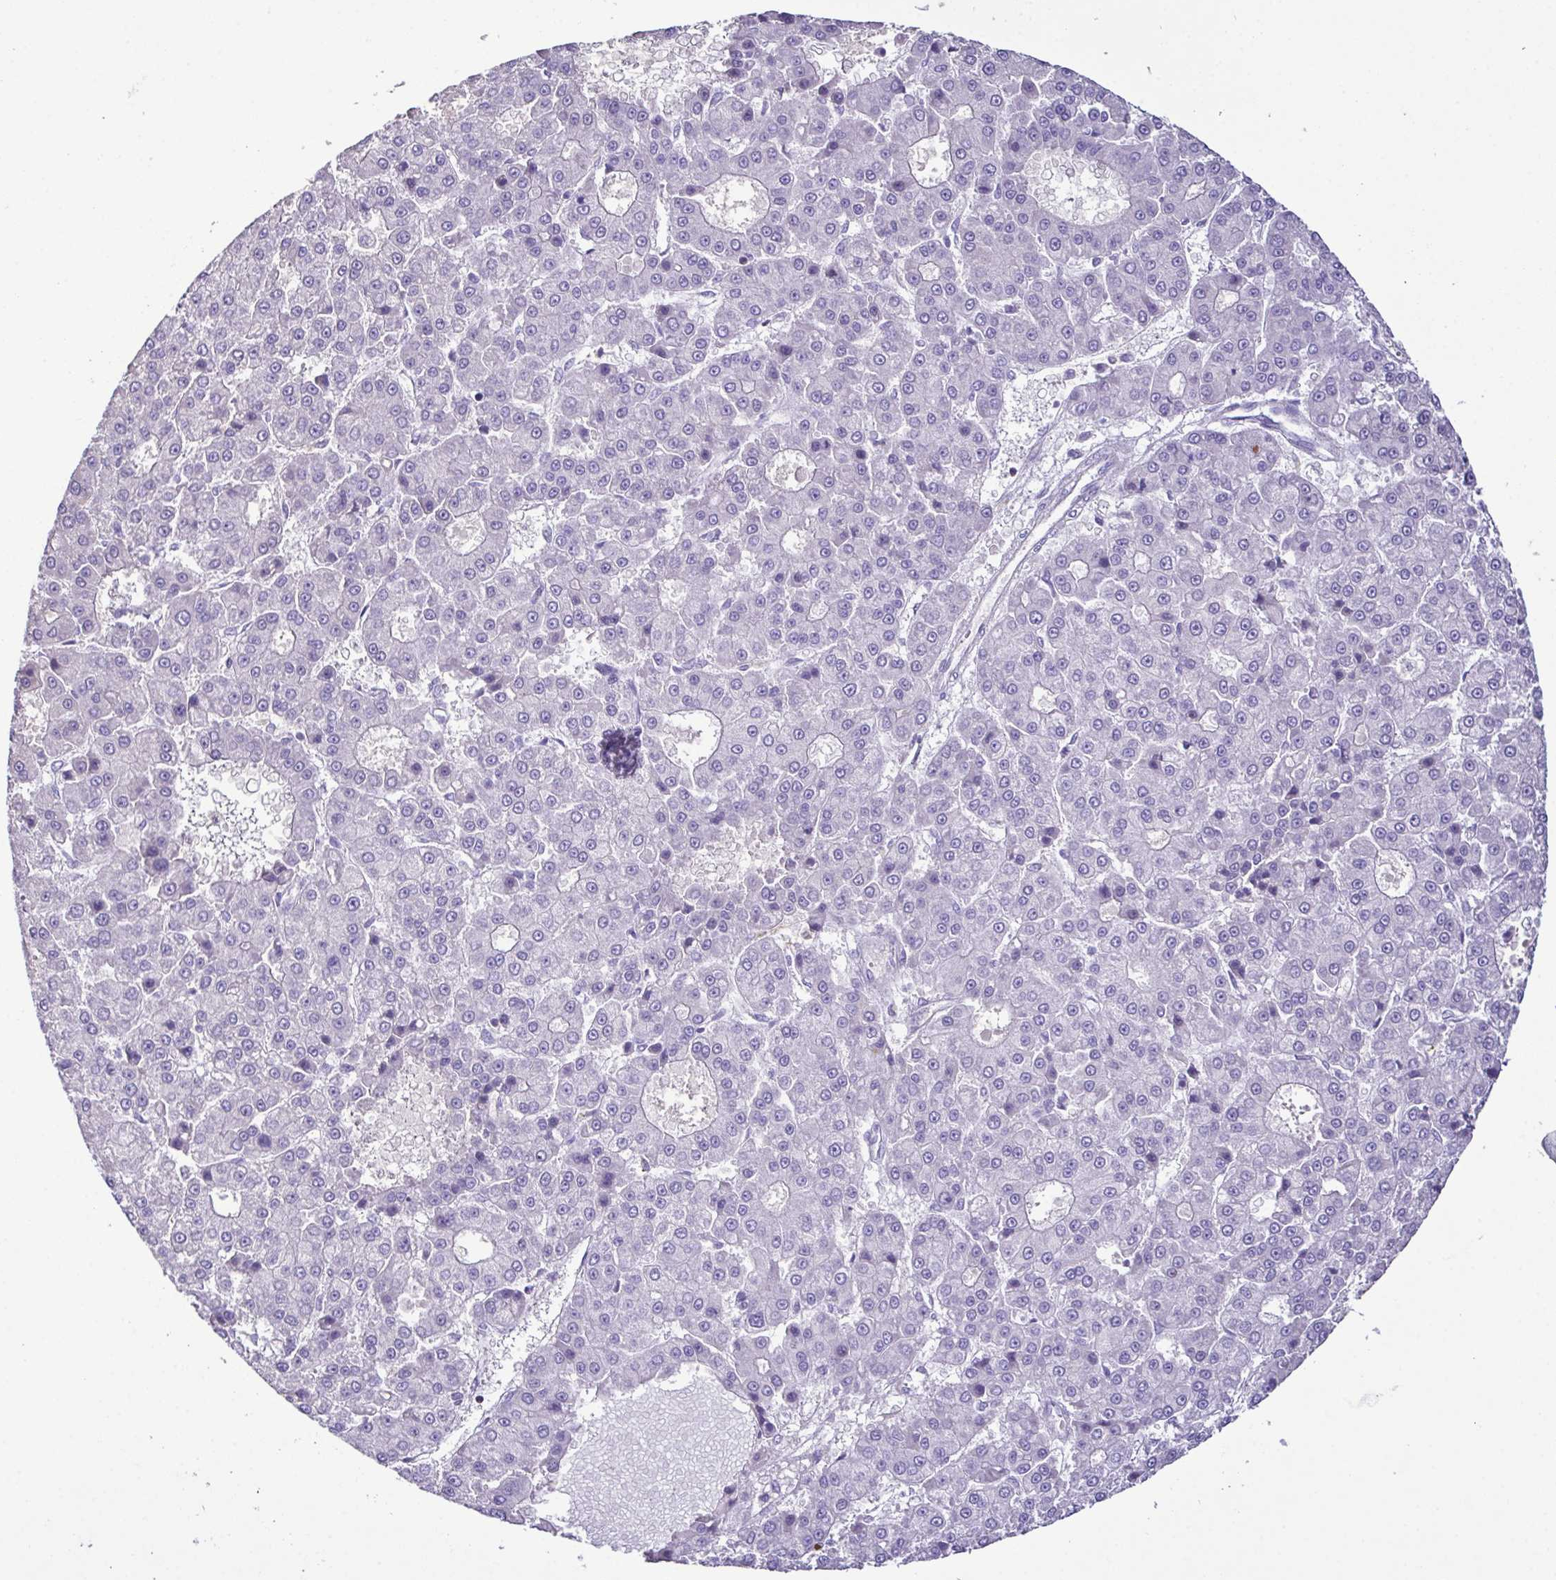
{"staining": {"intensity": "negative", "quantity": "none", "location": "none"}, "tissue": "liver cancer", "cell_type": "Tumor cells", "image_type": "cancer", "snomed": [{"axis": "morphology", "description": "Carcinoma, Hepatocellular, NOS"}, {"axis": "topography", "description": "Liver"}], "caption": "High magnification brightfield microscopy of liver hepatocellular carcinoma stained with DAB (brown) and counterstained with hematoxylin (blue): tumor cells show no significant expression.", "gene": "MARCO", "patient": {"sex": "male", "age": 70}}